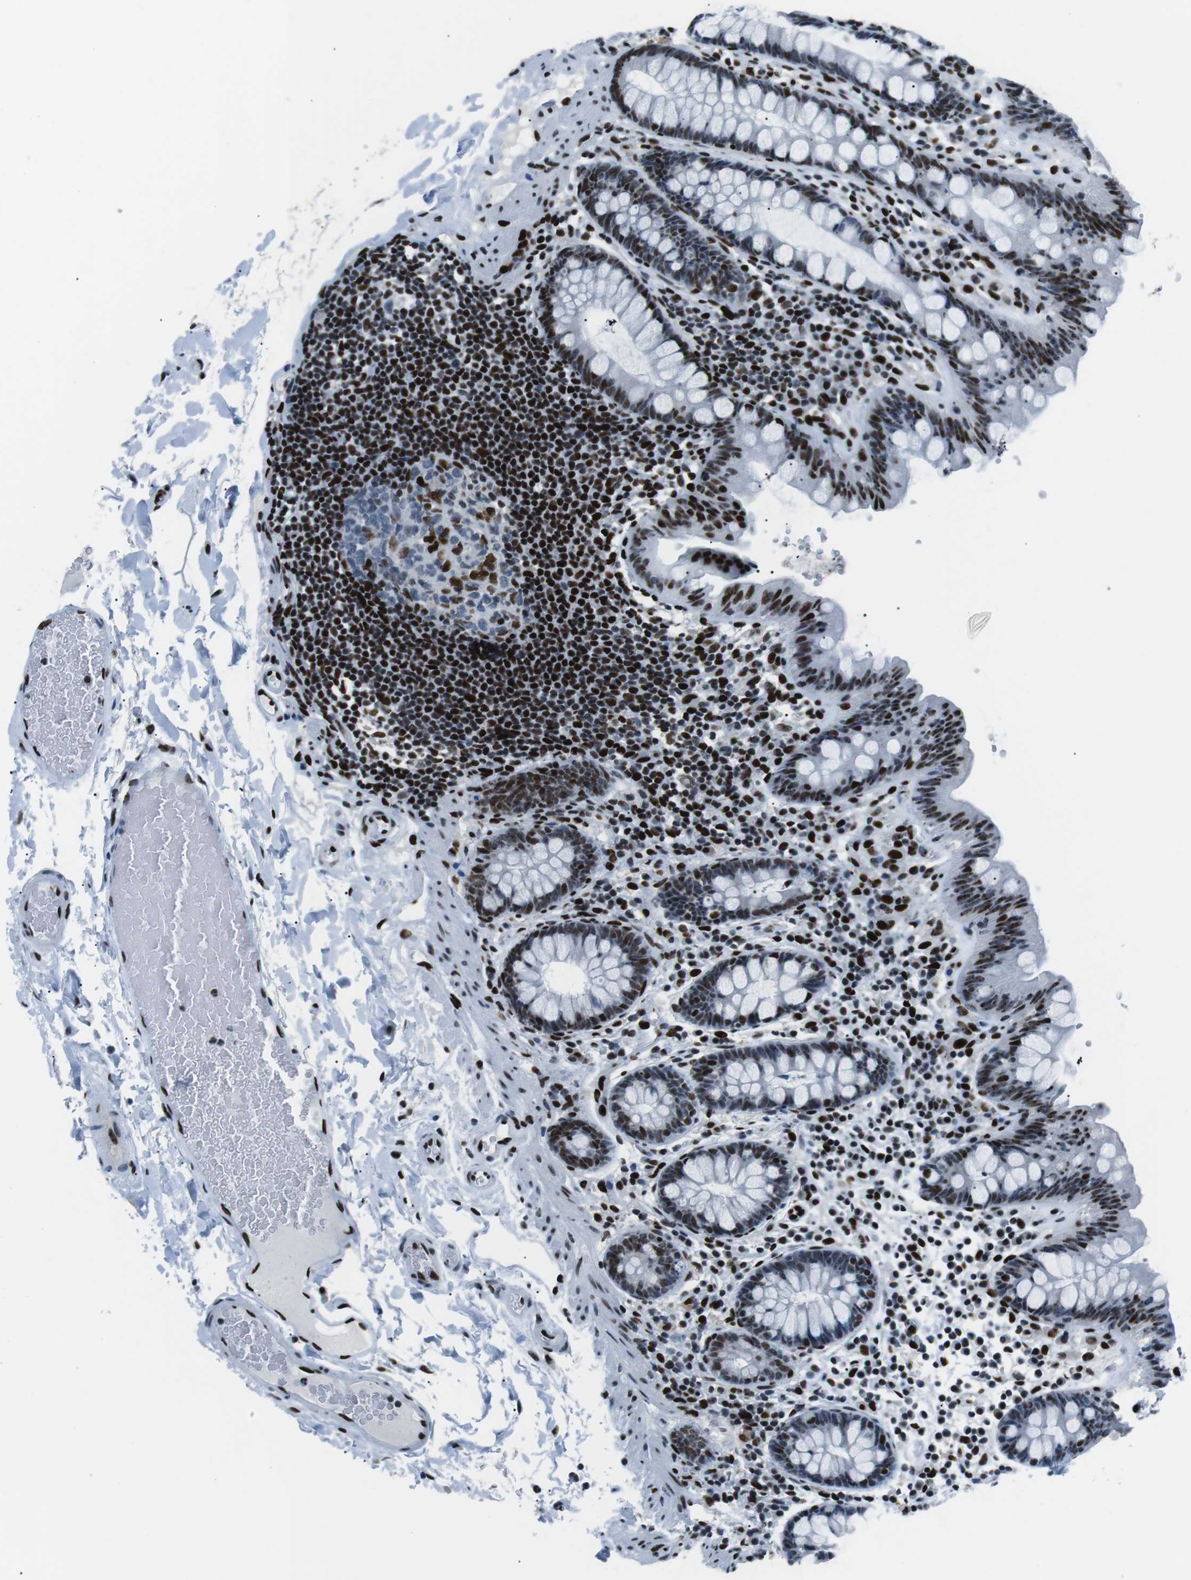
{"staining": {"intensity": "strong", "quantity": ">75%", "location": "nuclear"}, "tissue": "colon", "cell_type": "Endothelial cells", "image_type": "normal", "snomed": [{"axis": "morphology", "description": "Normal tissue, NOS"}, {"axis": "topography", "description": "Colon"}], "caption": "IHC photomicrograph of benign colon: human colon stained using immunohistochemistry (IHC) reveals high levels of strong protein expression localized specifically in the nuclear of endothelial cells, appearing as a nuclear brown color.", "gene": "PML", "patient": {"sex": "female", "age": 80}}